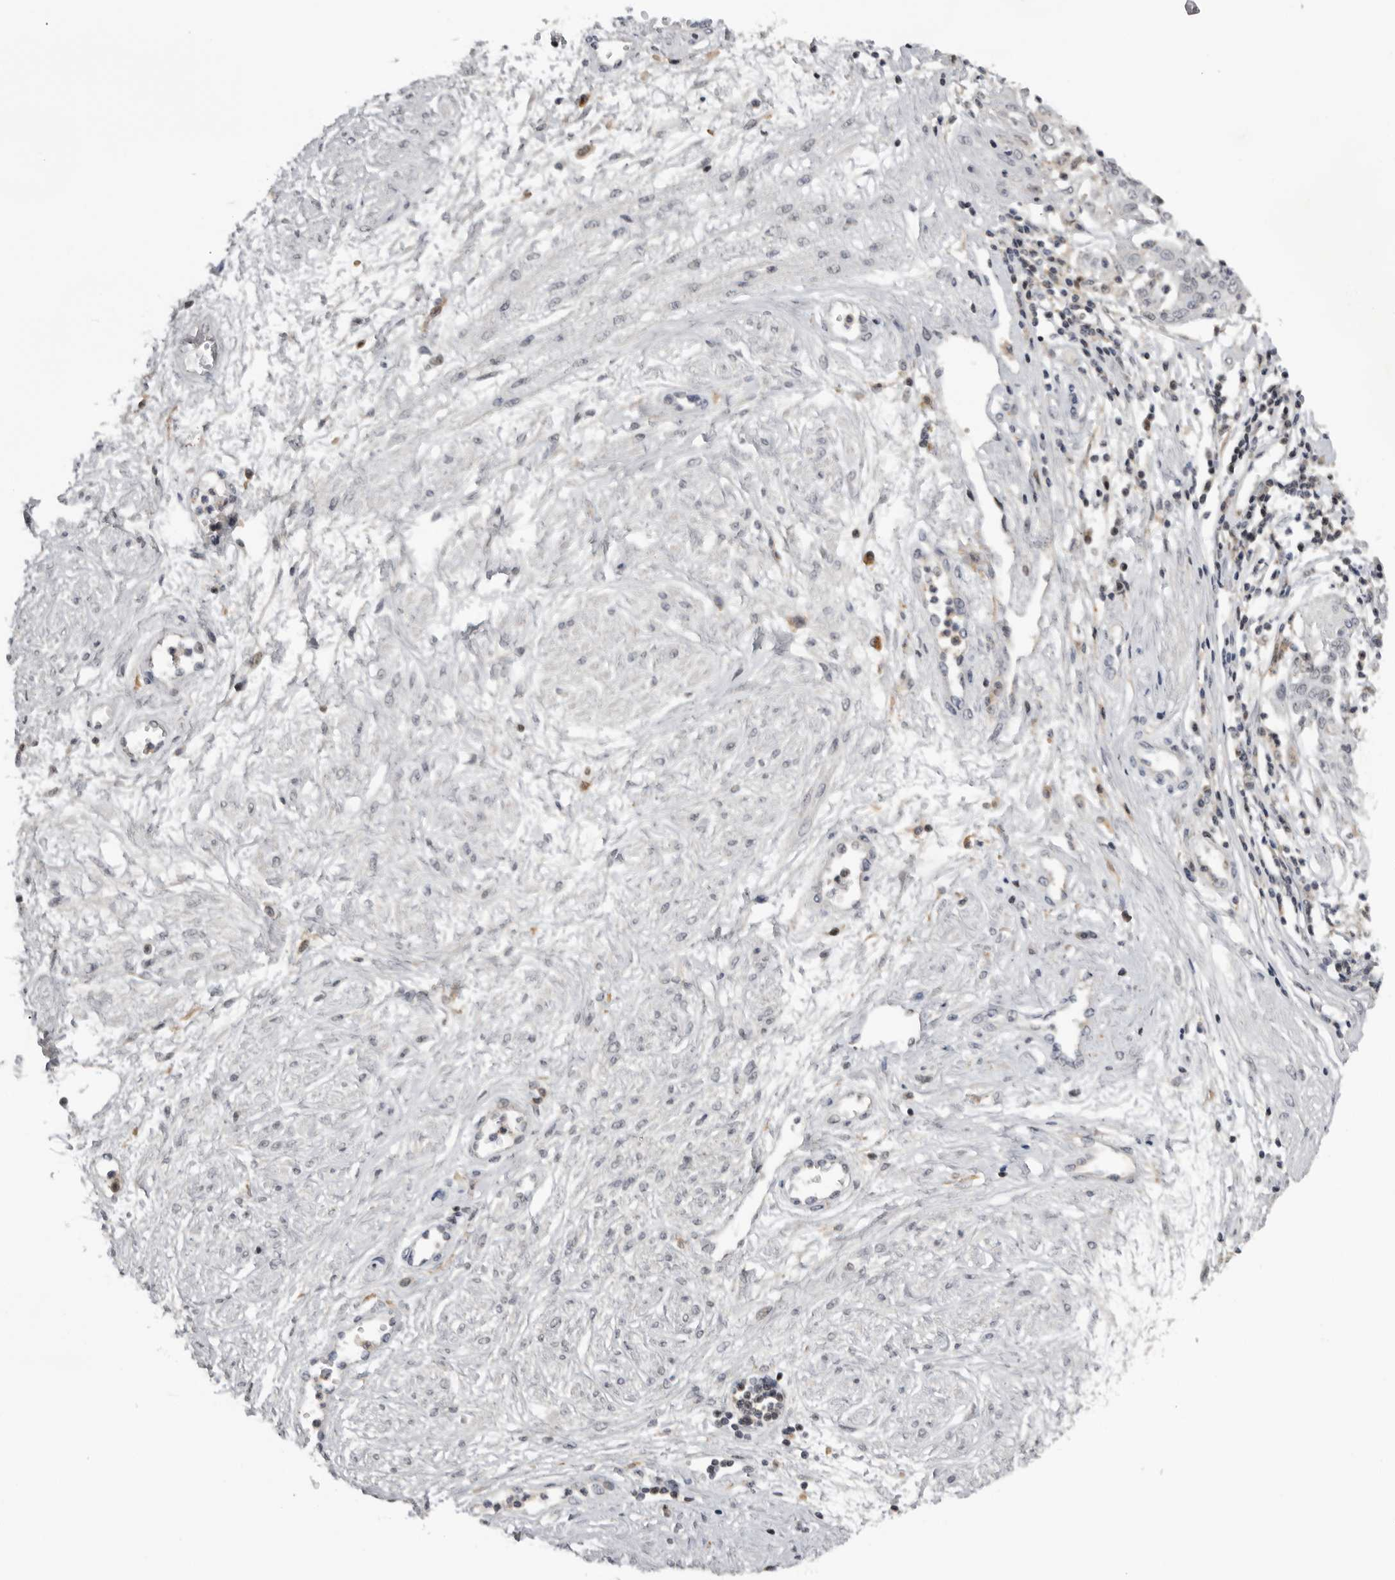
{"staining": {"intensity": "negative", "quantity": "none", "location": "none"}, "tissue": "cervical cancer", "cell_type": "Tumor cells", "image_type": "cancer", "snomed": [{"axis": "morphology", "description": "Squamous cell carcinoma, NOS"}, {"axis": "topography", "description": "Cervix"}], "caption": "Tumor cells show no significant protein expression in squamous cell carcinoma (cervical).", "gene": "KIF2B", "patient": {"sex": "female", "age": 34}}